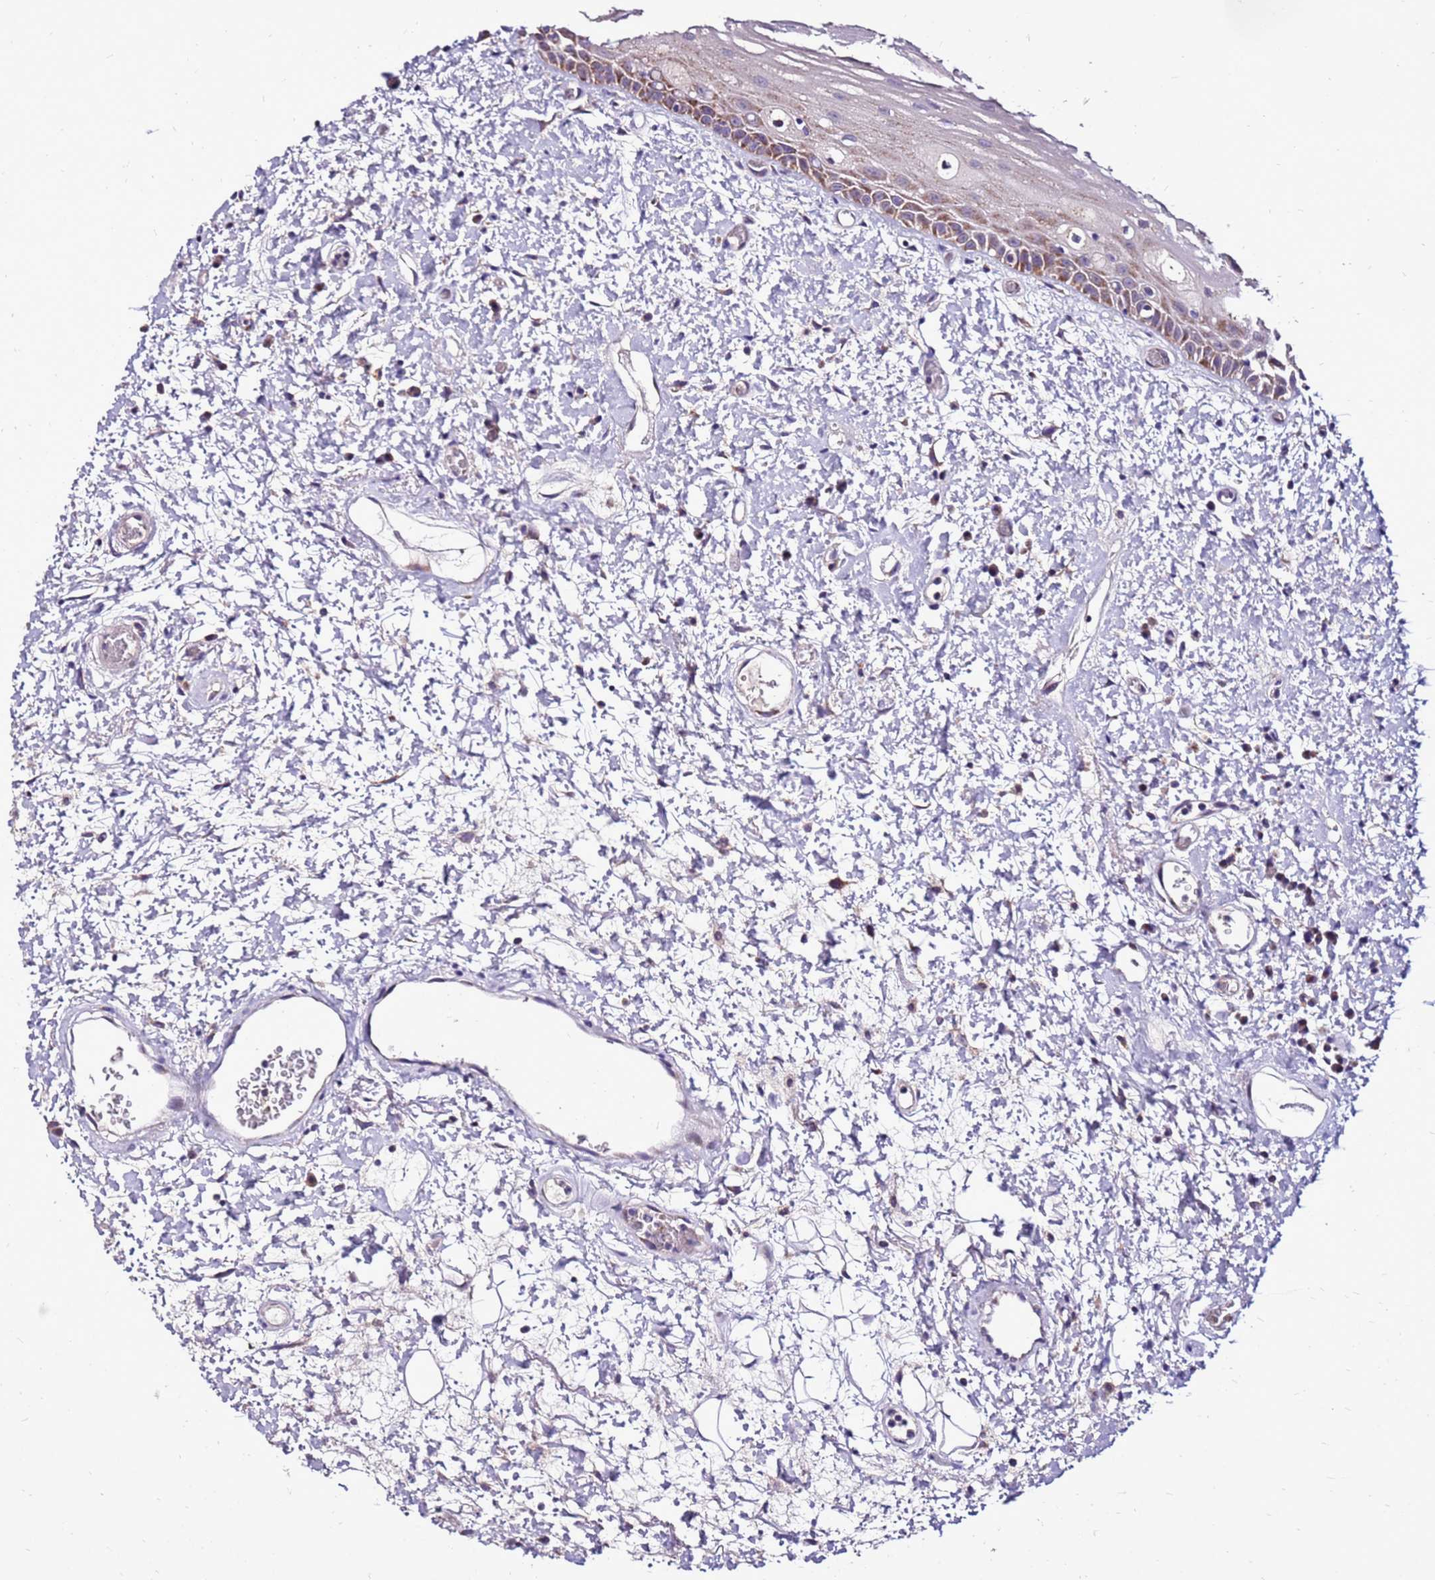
{"staining": {"intensity": "moderate", "quantity": "<25%", "location": "cytoplasmic/membranous"}, "tissue": "oral mucosa", "cell_type": "Squamous epithelial cells", "image_type": "normal", "snomed": [{"axis": "morphology", "description": "Normal tissue, NOS"}, {"axis": "topography", "description": "Oral tissue"}], "caption": "DAB immunohistochemical staining of unremarkable oral mucosa exhibits moderate cytoplasmic/membranous protein positivity in about <25% of squamous epithelial cells.", "gene": "SPSB3", "patient": {"sex": "female", "age": 76}}